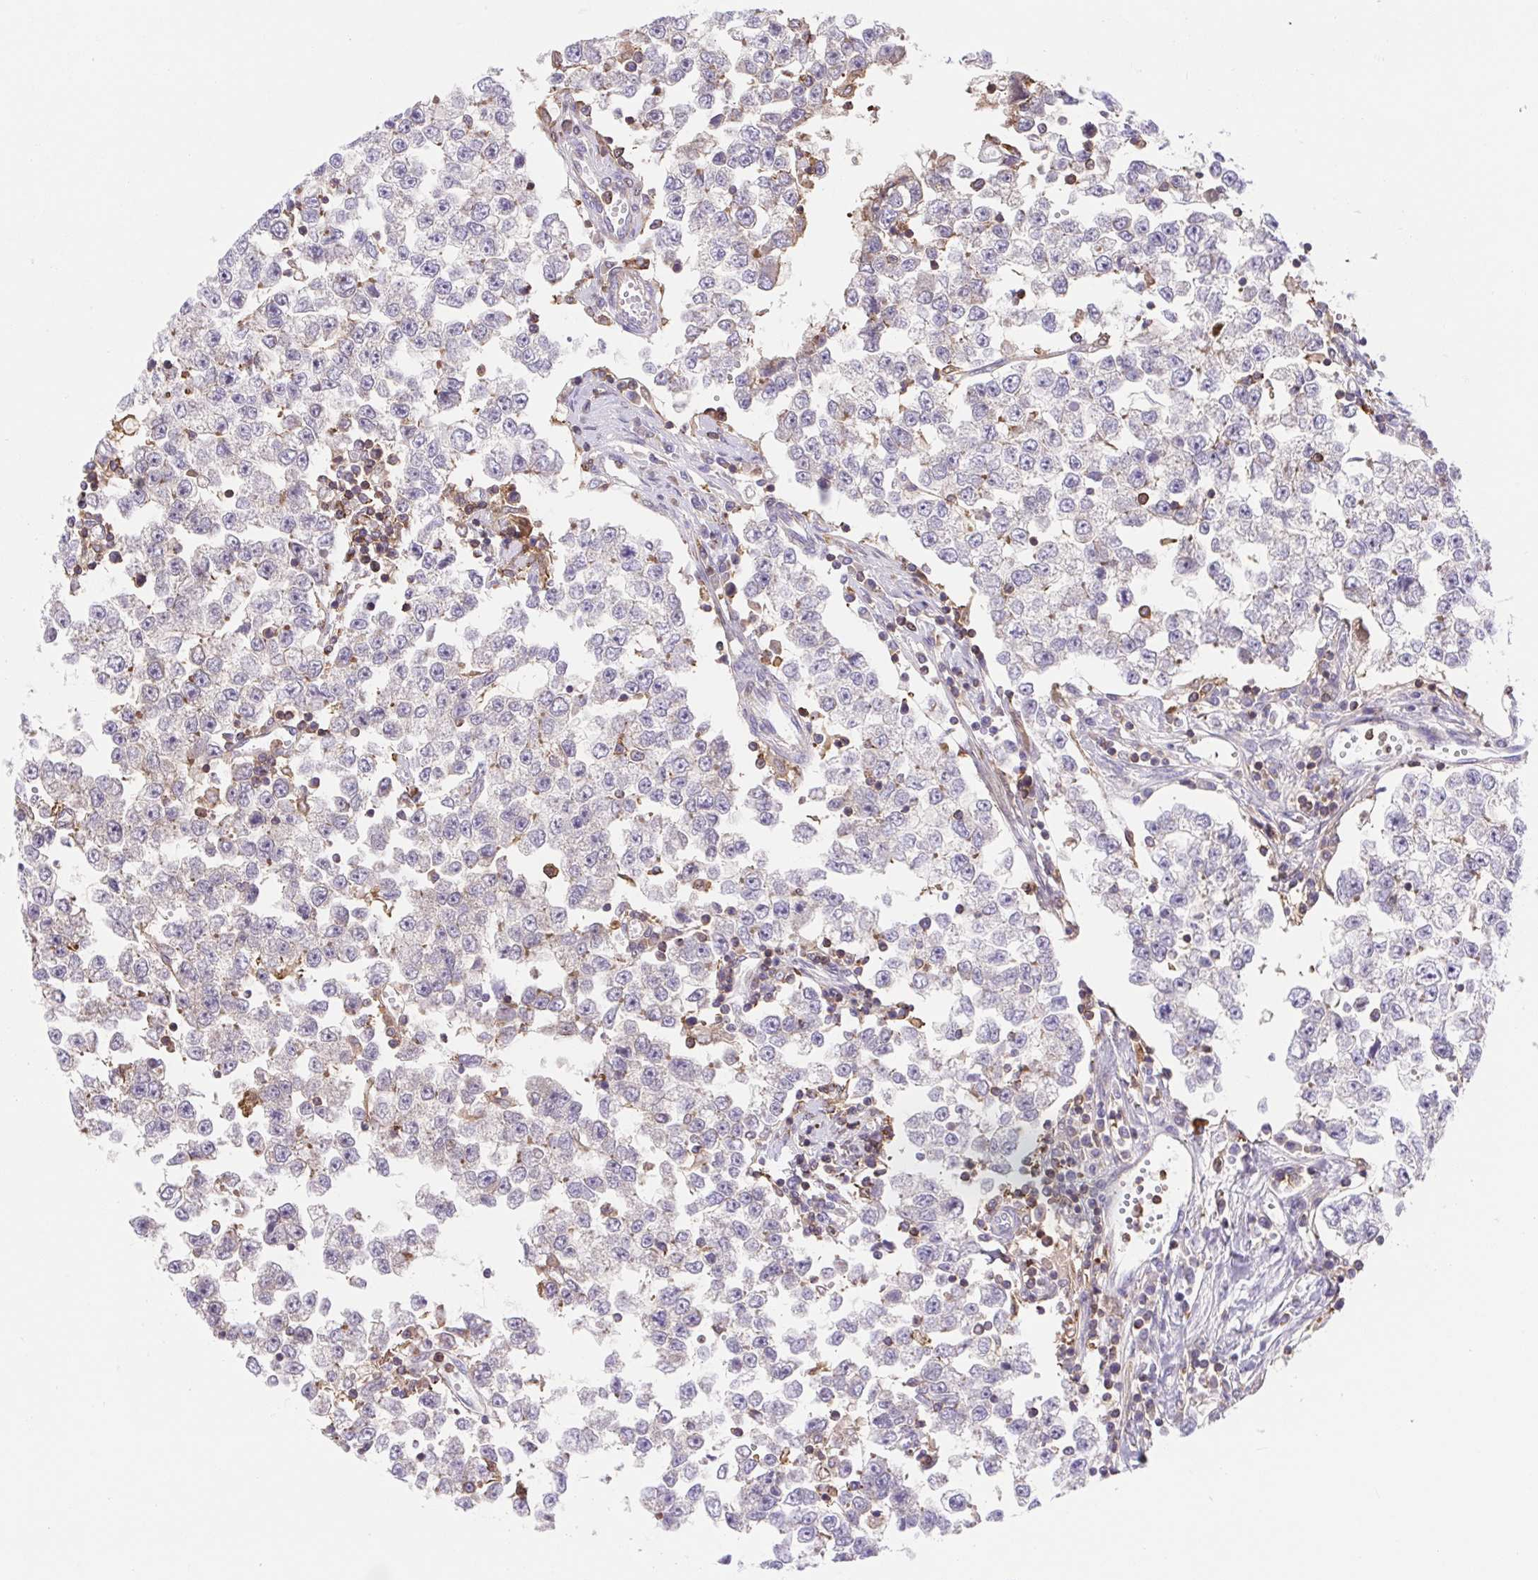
{"staining": {"intensity": "negative", "quantity": "none", "location": "none"}, "tissue": "testis cancer", "cell_type": "Tumor cells", "image_type": "cancer", "snomed": [{"axis": "morphology", "description": "Seminoma, NOS"}, {"axis": "topography", "description": "Testis"}], "caption": "This image is of testis cancer stained with immunohistochemistry (IHC) to label a protein in brown with the nuclei are counter-stained blue. There is no expression in tumor cells.", "gene": "TPRG1", "patient": {"sex": "male", "age": 34}}